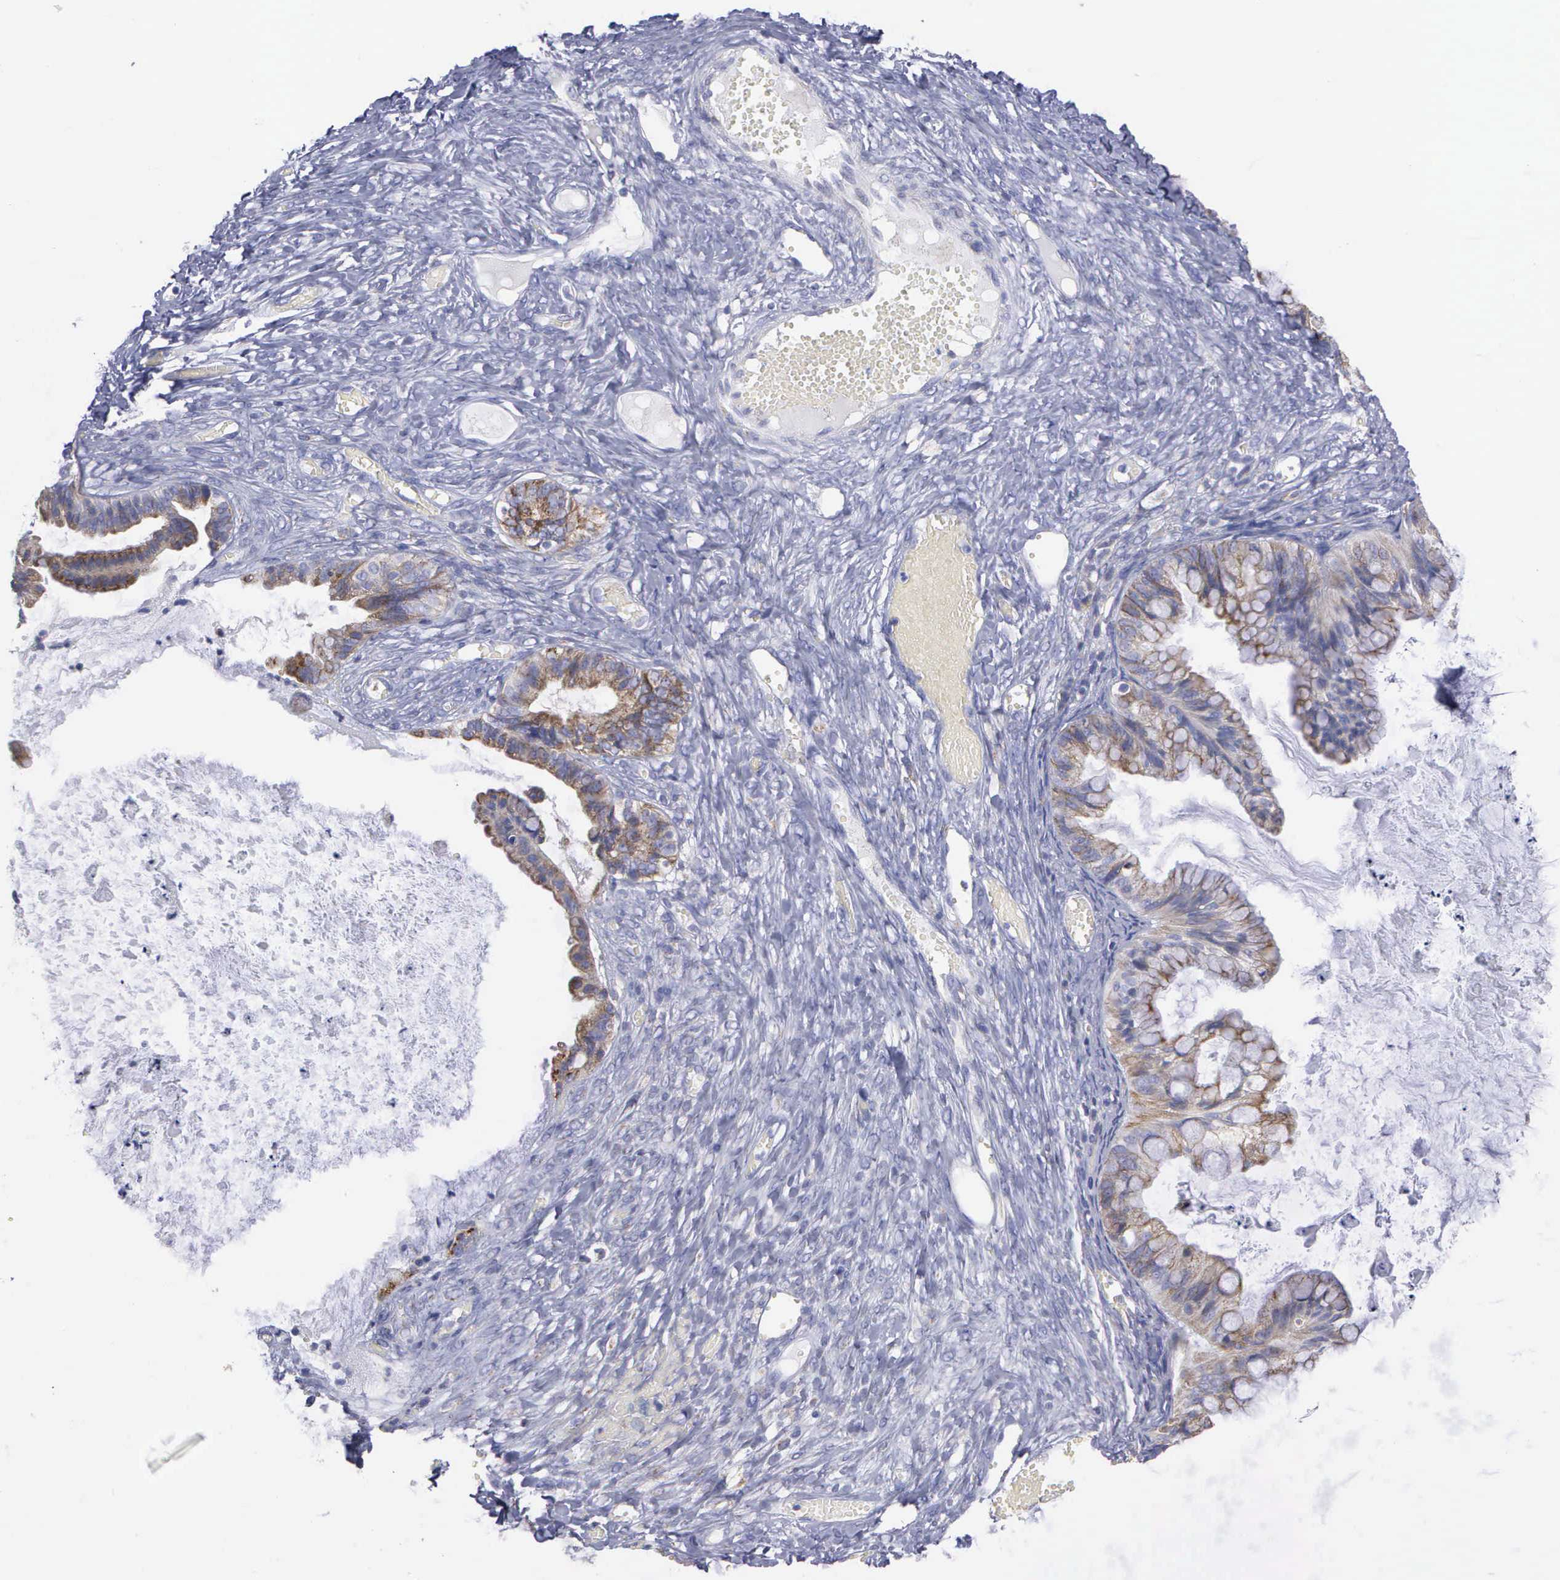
{"staining": {"intensity": "moderate", "quantity": "25%-75%", "location": "cytoplasmic/membranous"}, "tissue": "ovarian cancer", "cell_type": "Tumor cells", "image_type": "cancer", "snomed": [{"axis": "morphology", "description": "Cystadenocarcinoma, mucinous, NOS"}, {"axis": "topography", "description": "Ovary"}], "caption": "The photomicrograph demonstrates immunohistochemical staining of ovarian cancer. There is moderate cytoplasmic/membranous positivity is seen in approximately 25%-75% of tumor cells.", "gene": "APOOL", "patient": {"sex": "female", "age": 57}}